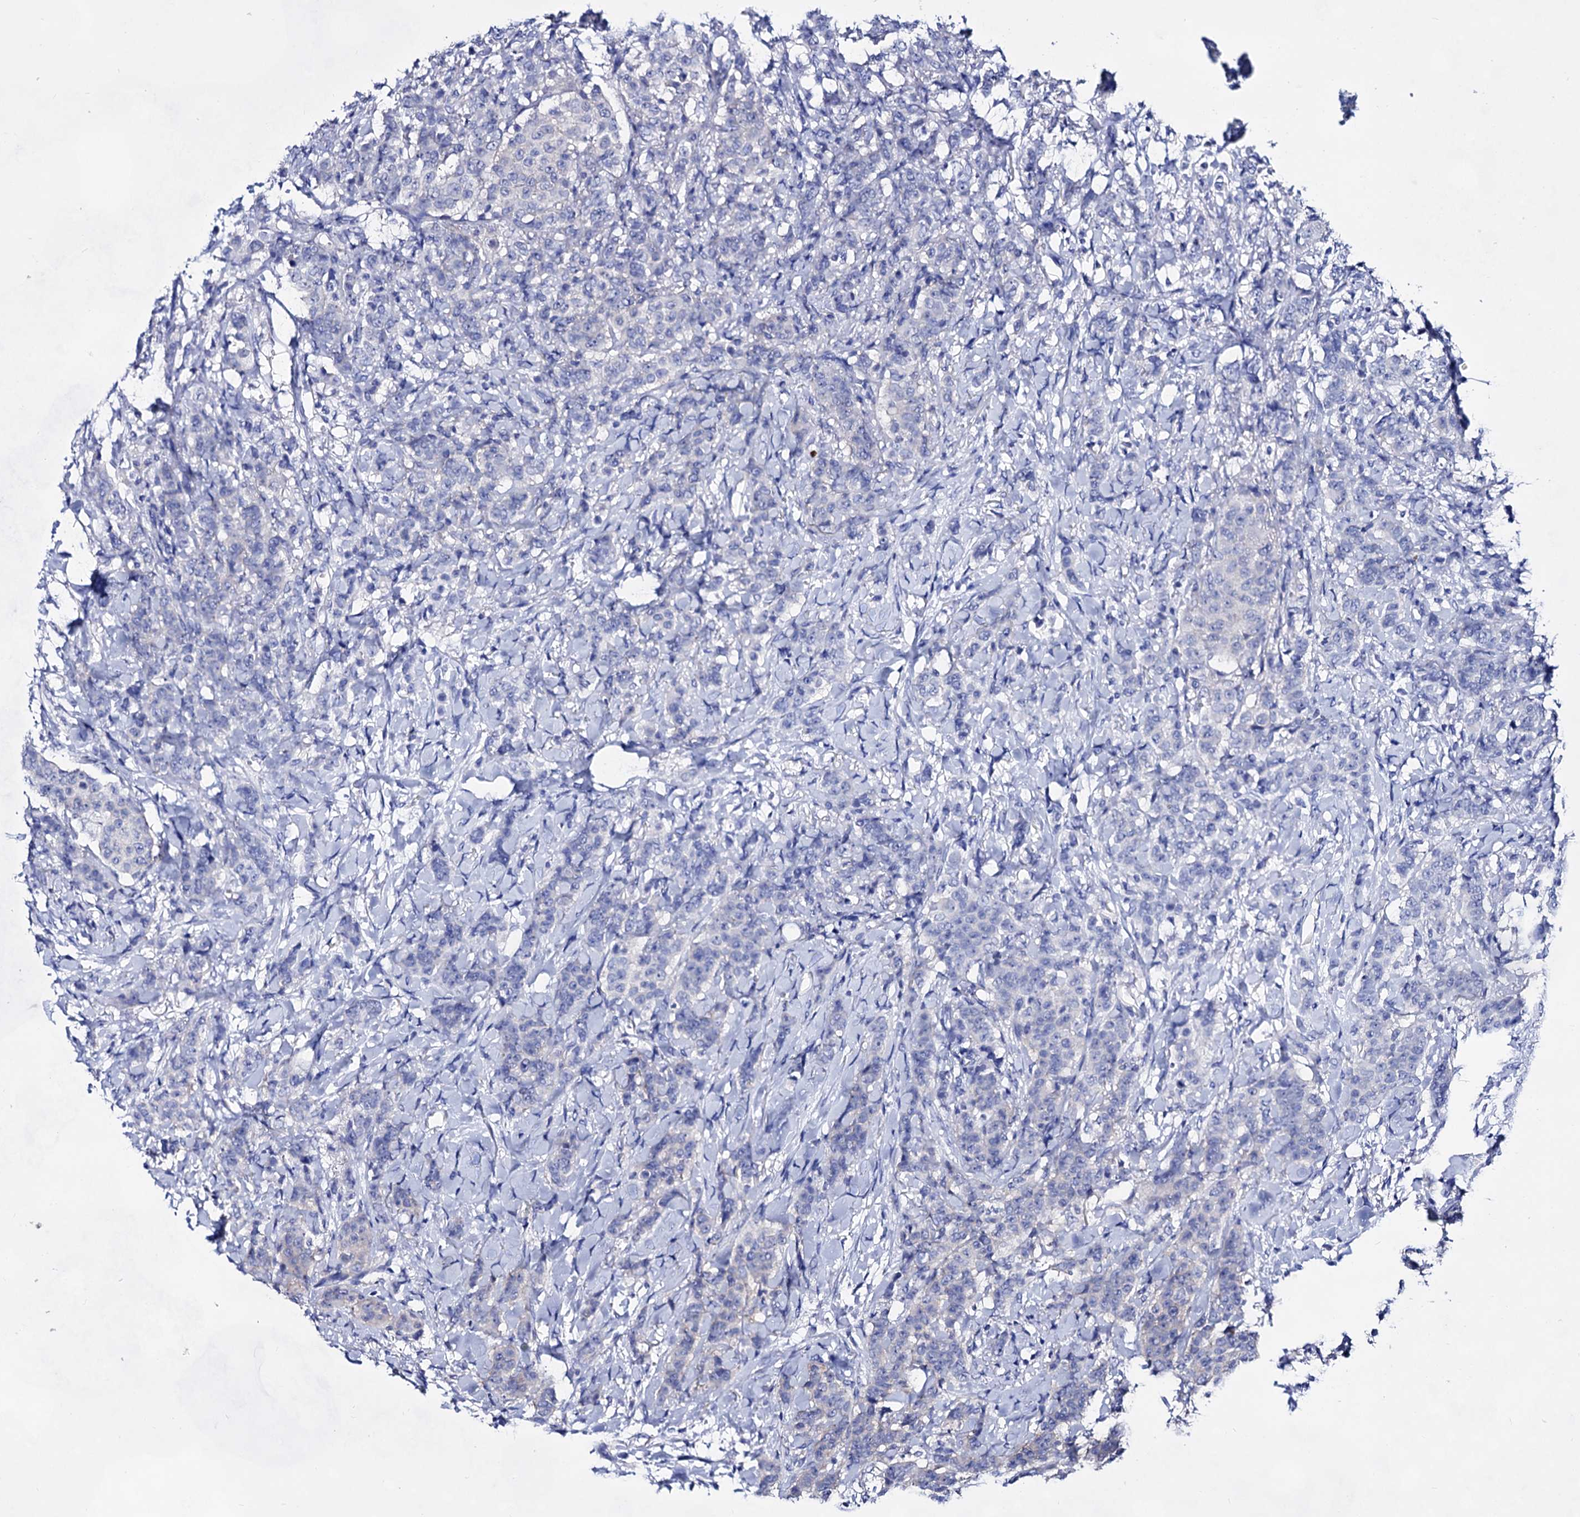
{"staining": {"intensity": "negative", "quantity": "none", "location": "none"}, "tissue": "breast cancer", "cell_type": "Tumor cells", "image_type": "cancer", "snomed": [{"axis": "morphology", "description": "Duct carcinoma"}, {"axis": "topography", "description": "Breast"}], "caption": "A histopathology image of invasive ductal carcinoma (breast) stained for a protein exhibits no brown staining in tumor cells.", "gene": "PLIN1", "patient": {"sex": "female", "age": 40}}